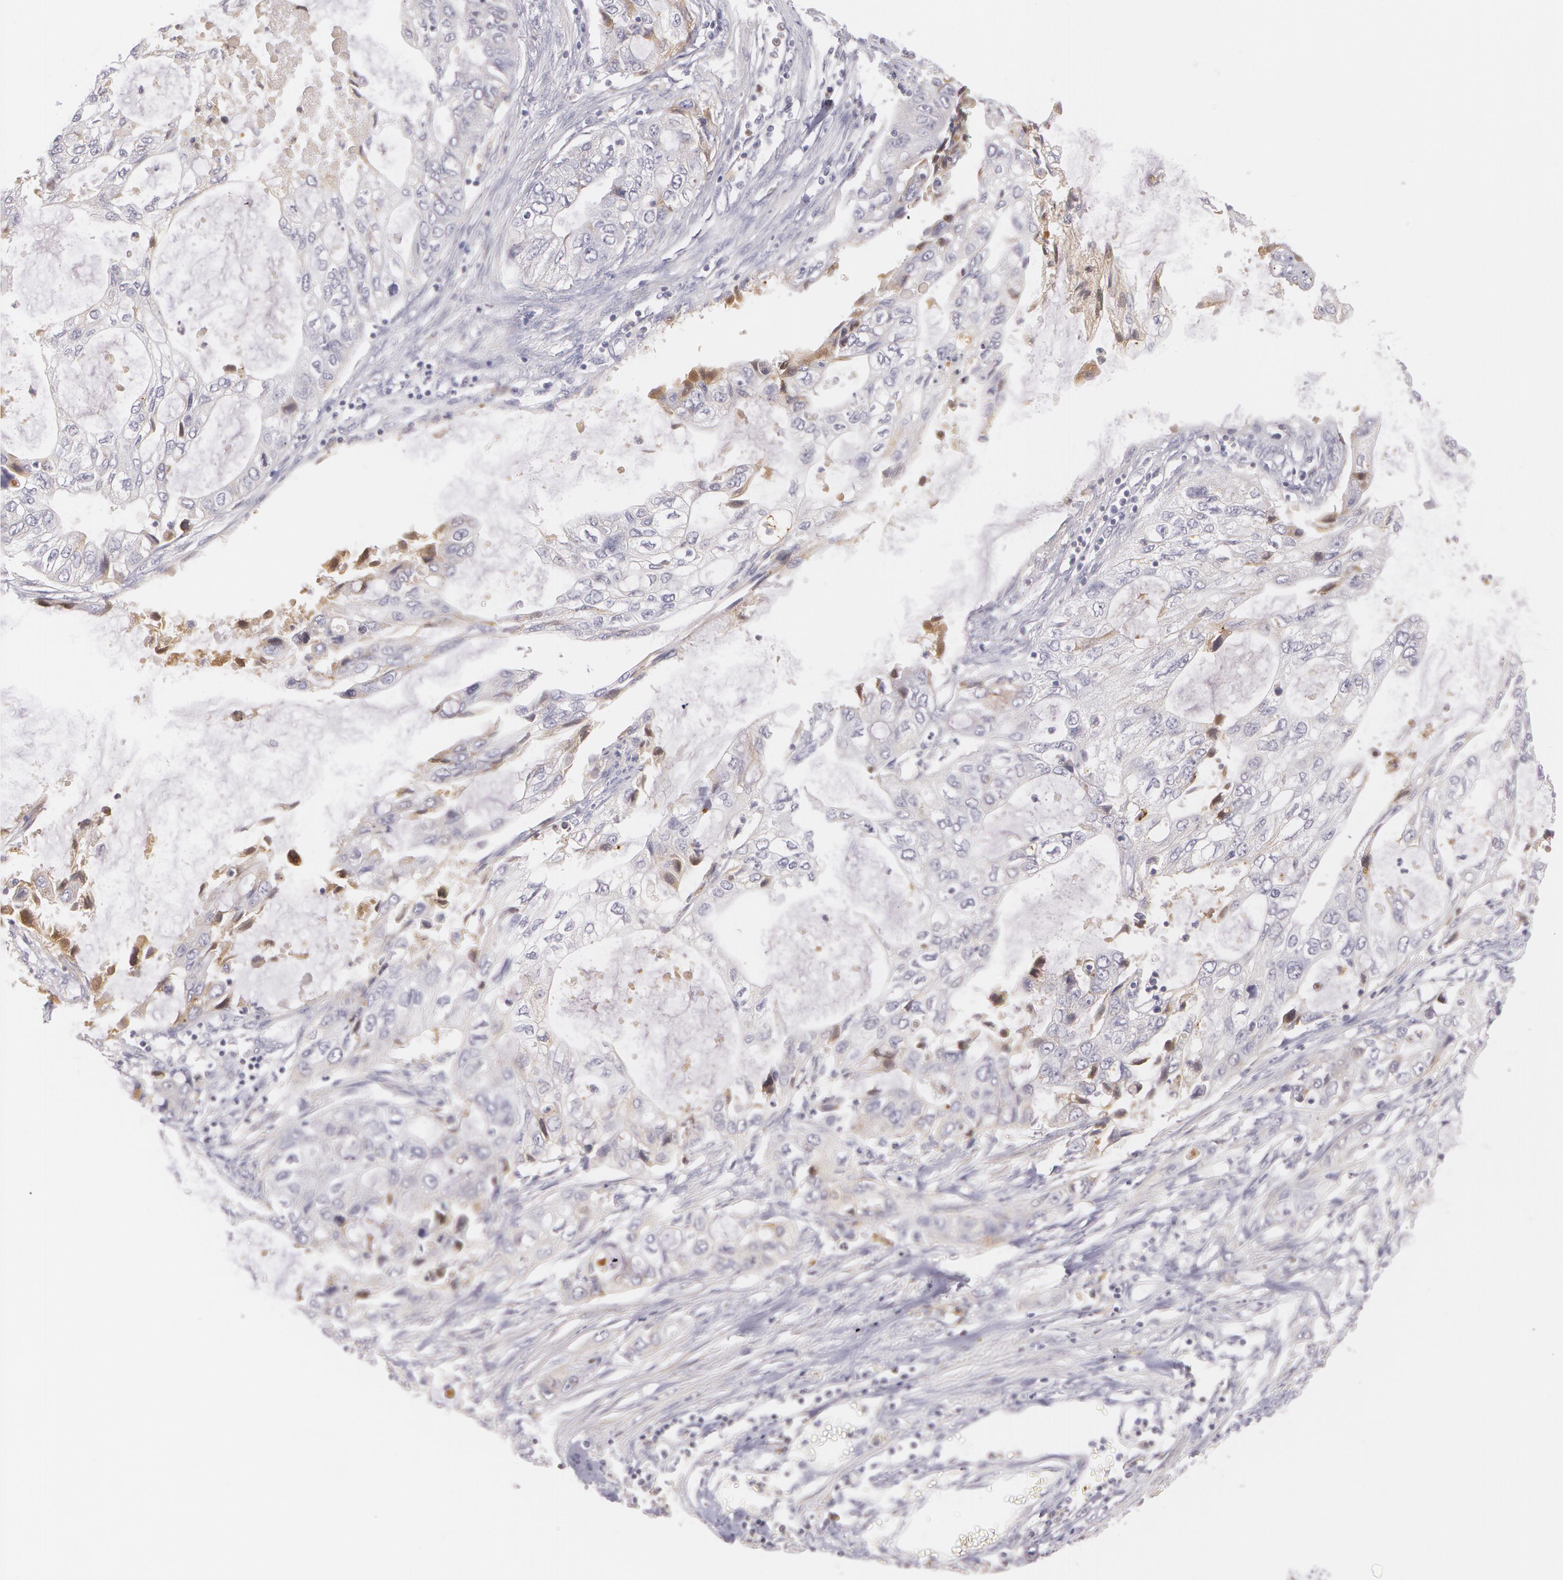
{"staining": {"intensity": "negative", "quantity": "none", "location": "none"}, "tissue": "stomach cancer", "cell_type": "Tumor cells", "image_type": "cancer", "snomed": [{"axis": "morphology", "description": "Adenocarcinoma, NOS"}, {"axis": "topography", "description": "Stomach, upper"}], "caption": "Tumor cells show no significant protein expression in stomach cancer (adenocarcinoma).", "gene": "LBP", "patient": {"sex": "female", "age": 52}}